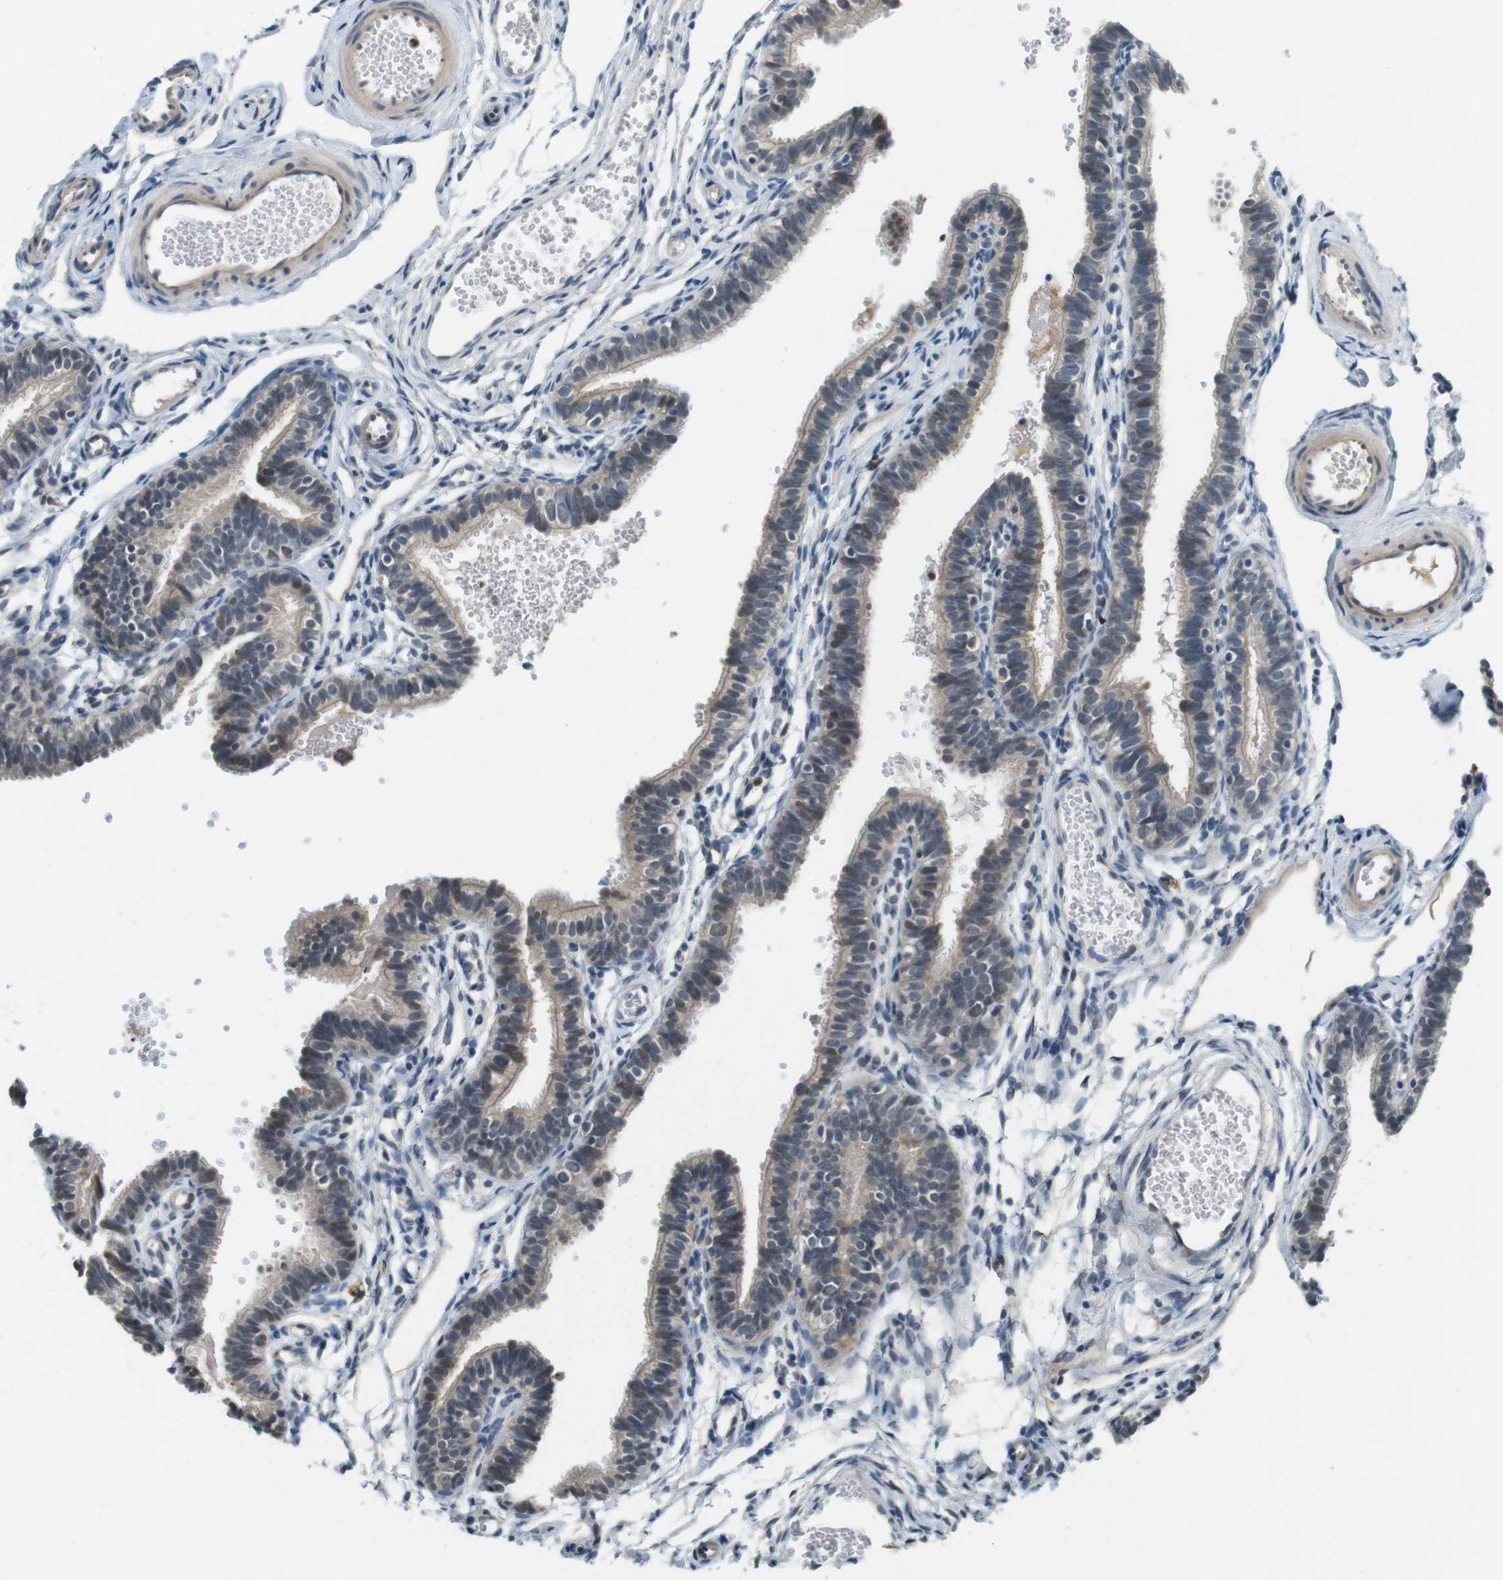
{"staining": {"intensity": "weak", "quantity": "<25%", "location": "cytoplasmic/membranous"}, "tissue": "fallopian tube", "cell_type": "Glandular cells", "image_type": "normal", "snomed": [{"axis": "morphology", "description": "Normal tissue, NOS"}, {"axis": "topography", "description": "Fallopian tube"}, {"axis": "topography", "description": "Placenta"}], "caption": "Fallopian tube was stained to show a protein in brown. There is no significant positivity in glandular cells.", "gene": "CDK14", "patient": {"sex": "female", "age": 34}}